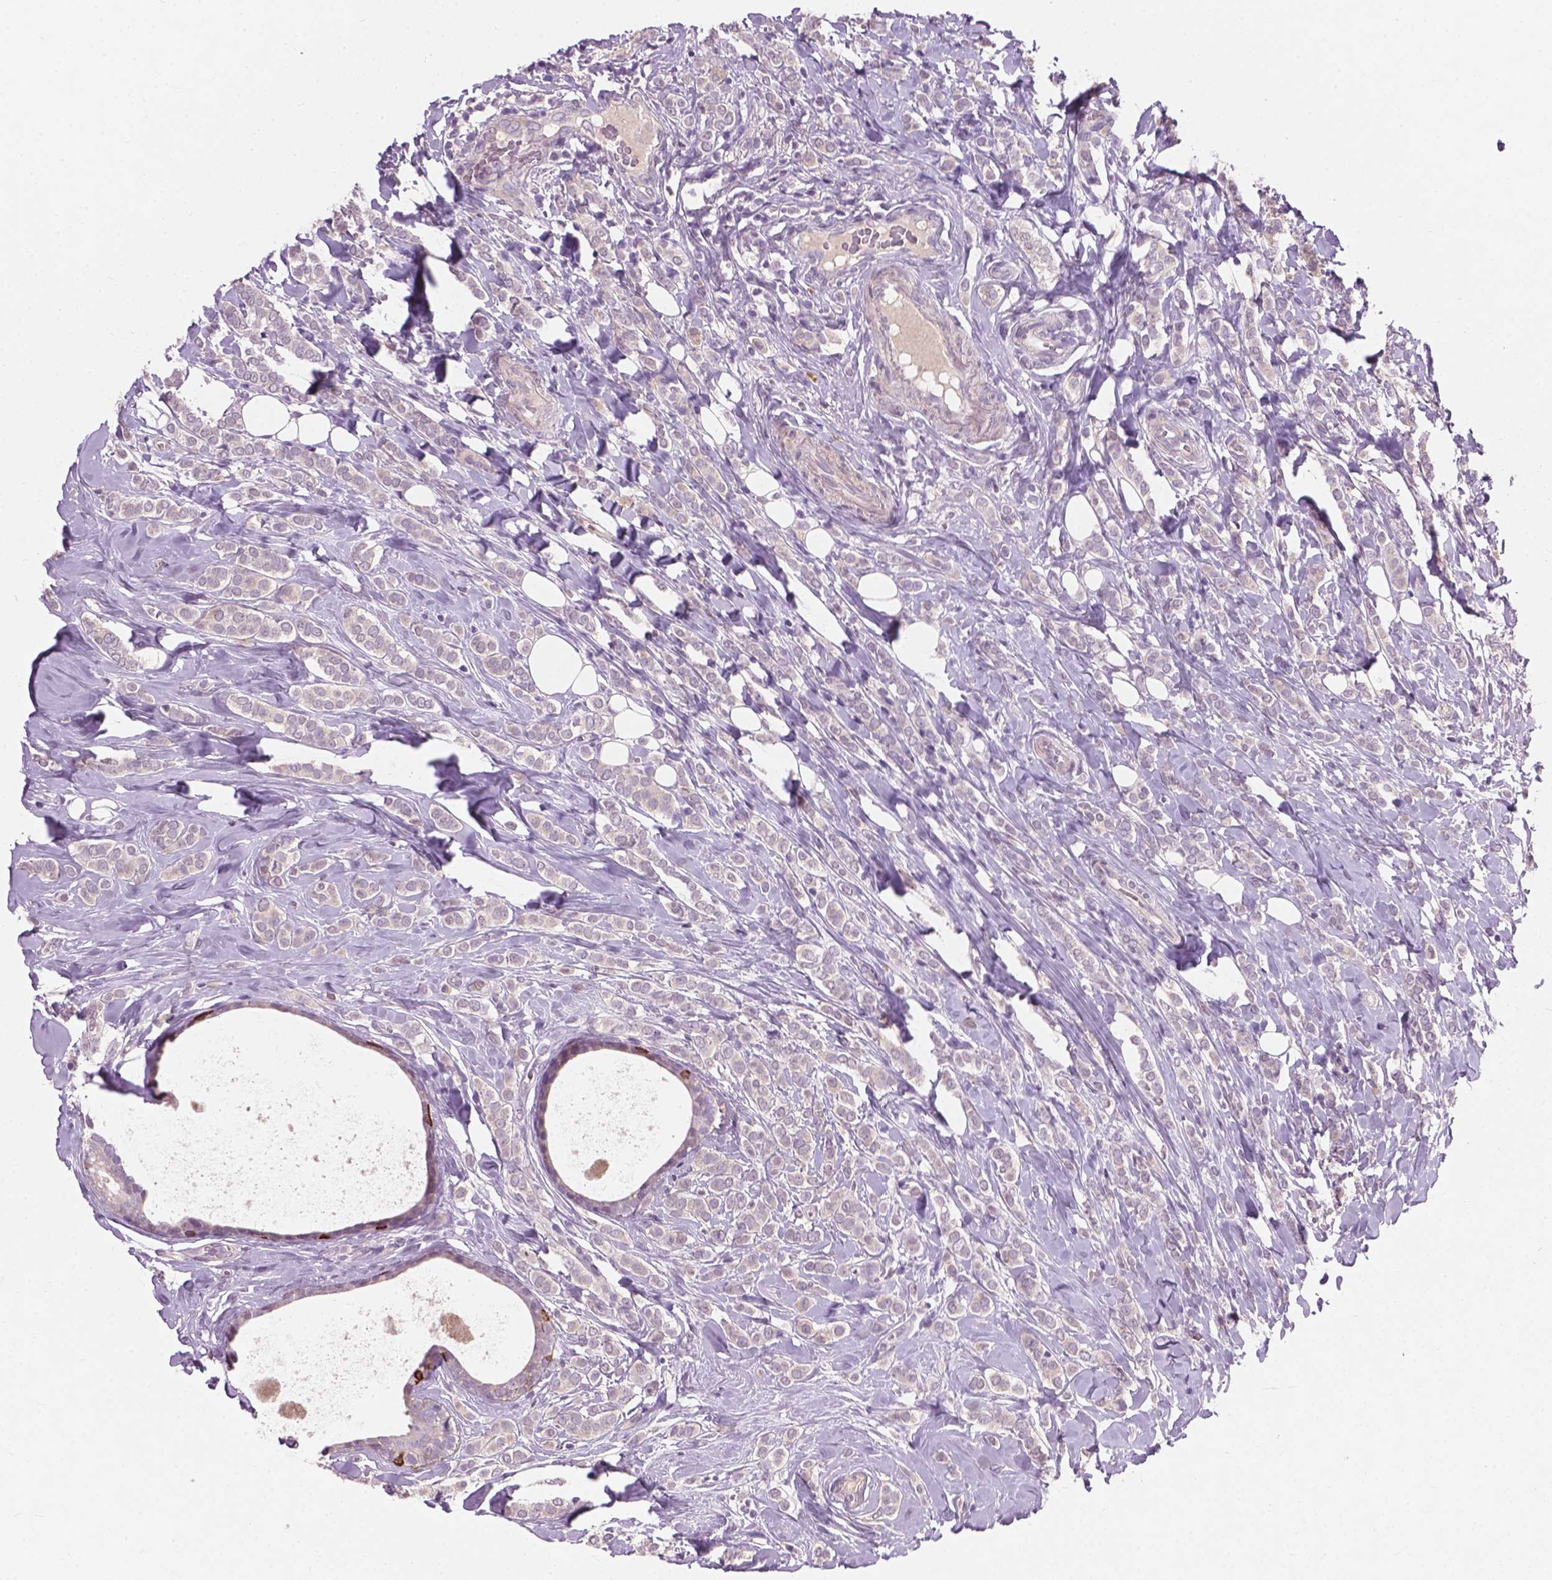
{"staining": {"intensity": "negative", "quantity": "none", "location": "none"}, "tissue": "breast cancer", "cell_type": "Tumor cells", "image_type": "cancer", "snomed": [{"axis": "morphology", "description": "Lobular carcinoma"}, {"axis": "topography", "description": "Breast"}], "caption": "Tumor cells show no significant positivity in breast cancer. (Immunohistochemistry (ihc), brightfield microscopy, high magnification).", "gene": "KRT17", "patient": {"sex": "female", "age": 49}}